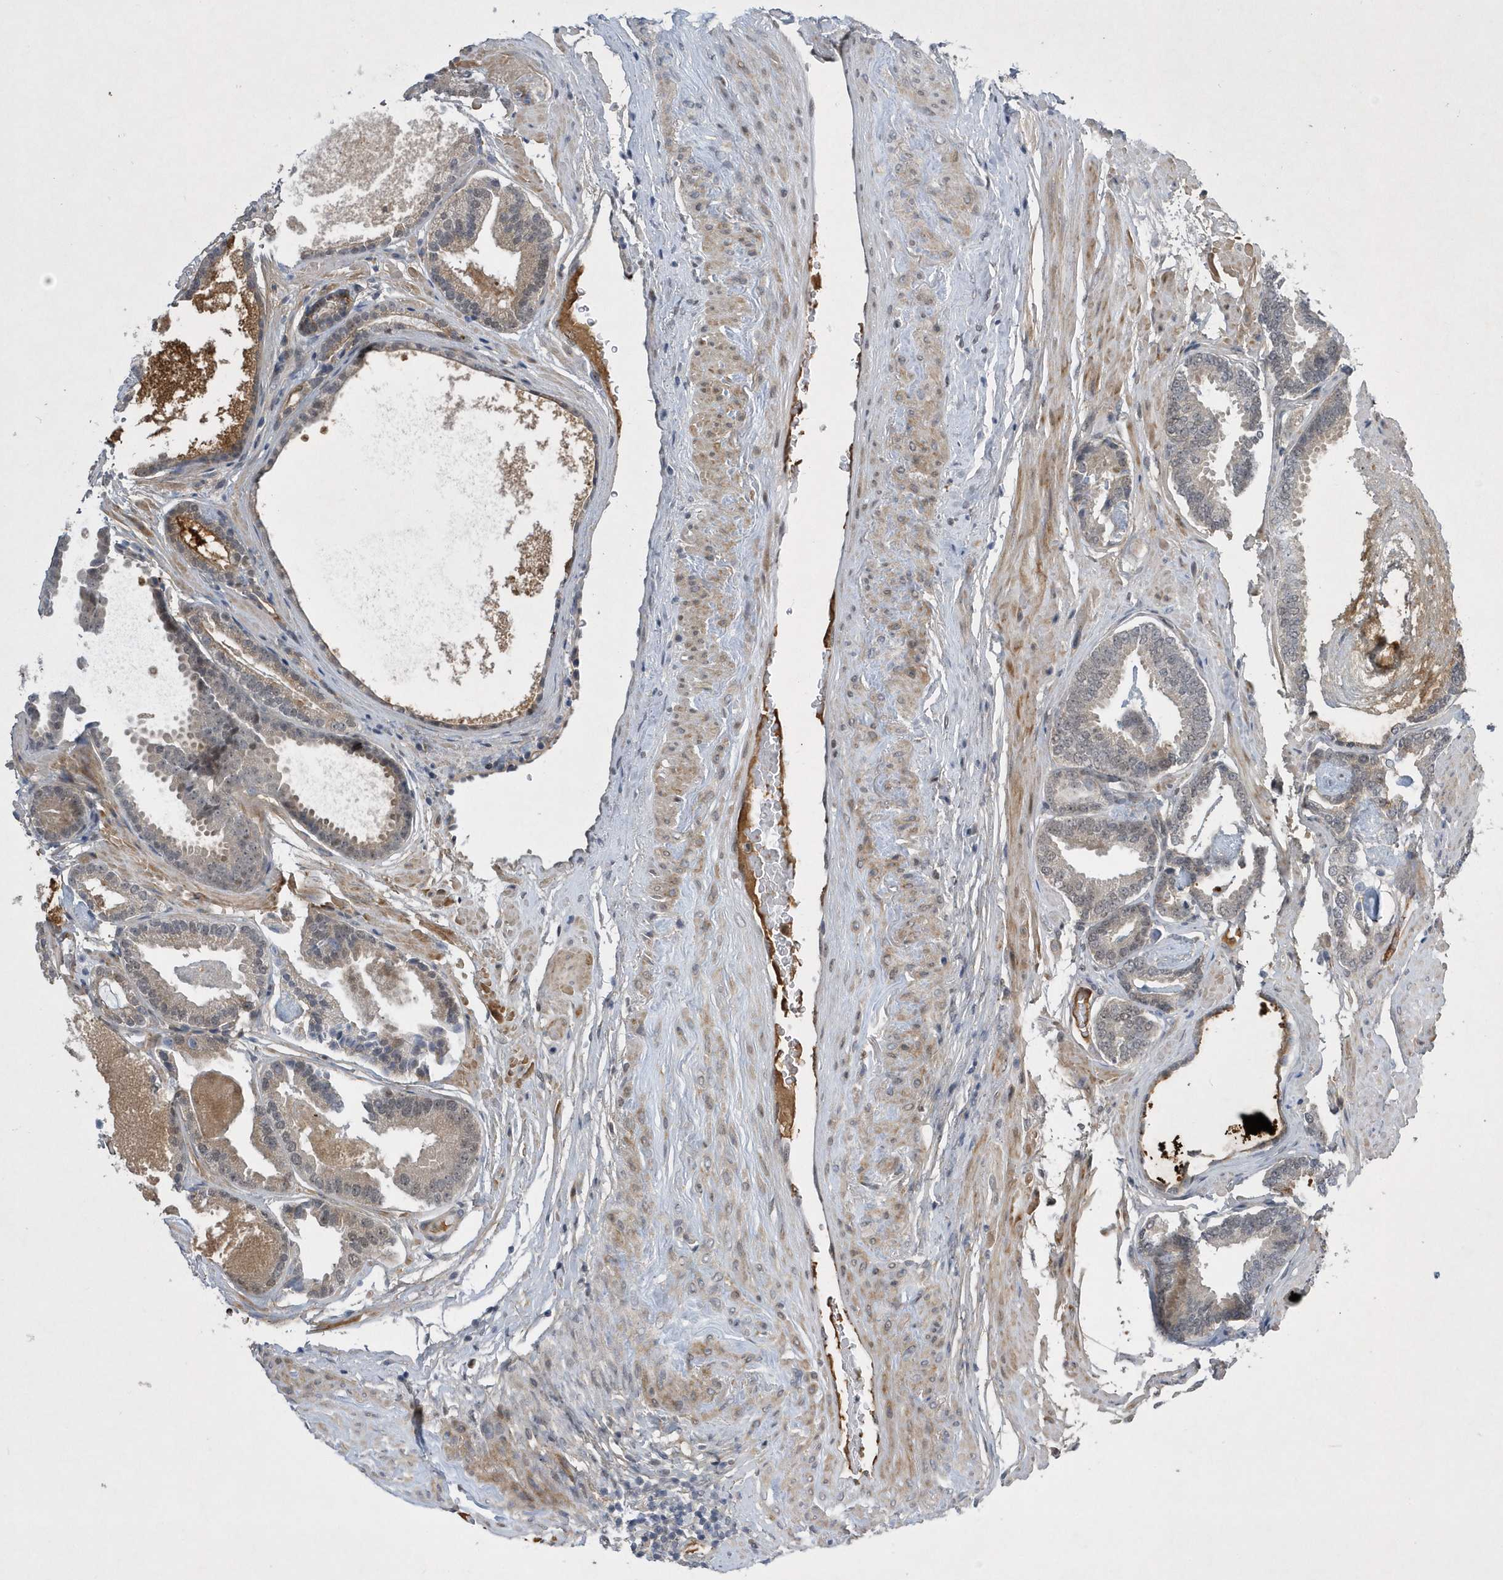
{"staining": {"intensity": "weak", "quantity": "<25%", "location": "cytoplasmic/membranous"}, "tissue": "prostate cancer", "cell_type": "Tumor cells", "image_type": "cancer", "snomed": [{"axis": "morphology", "description": "Adenocarcinoma, Low grade"}, {"axis": "topography", "description": "Prostate"}], "caption": "Photomicrograph shows no protein expression in tumor cells of prostate cancer (low-grade adenocarcinoma) tissue.", "gene": "FAM217A", "patient": {"sex": "male", "age": 71}}